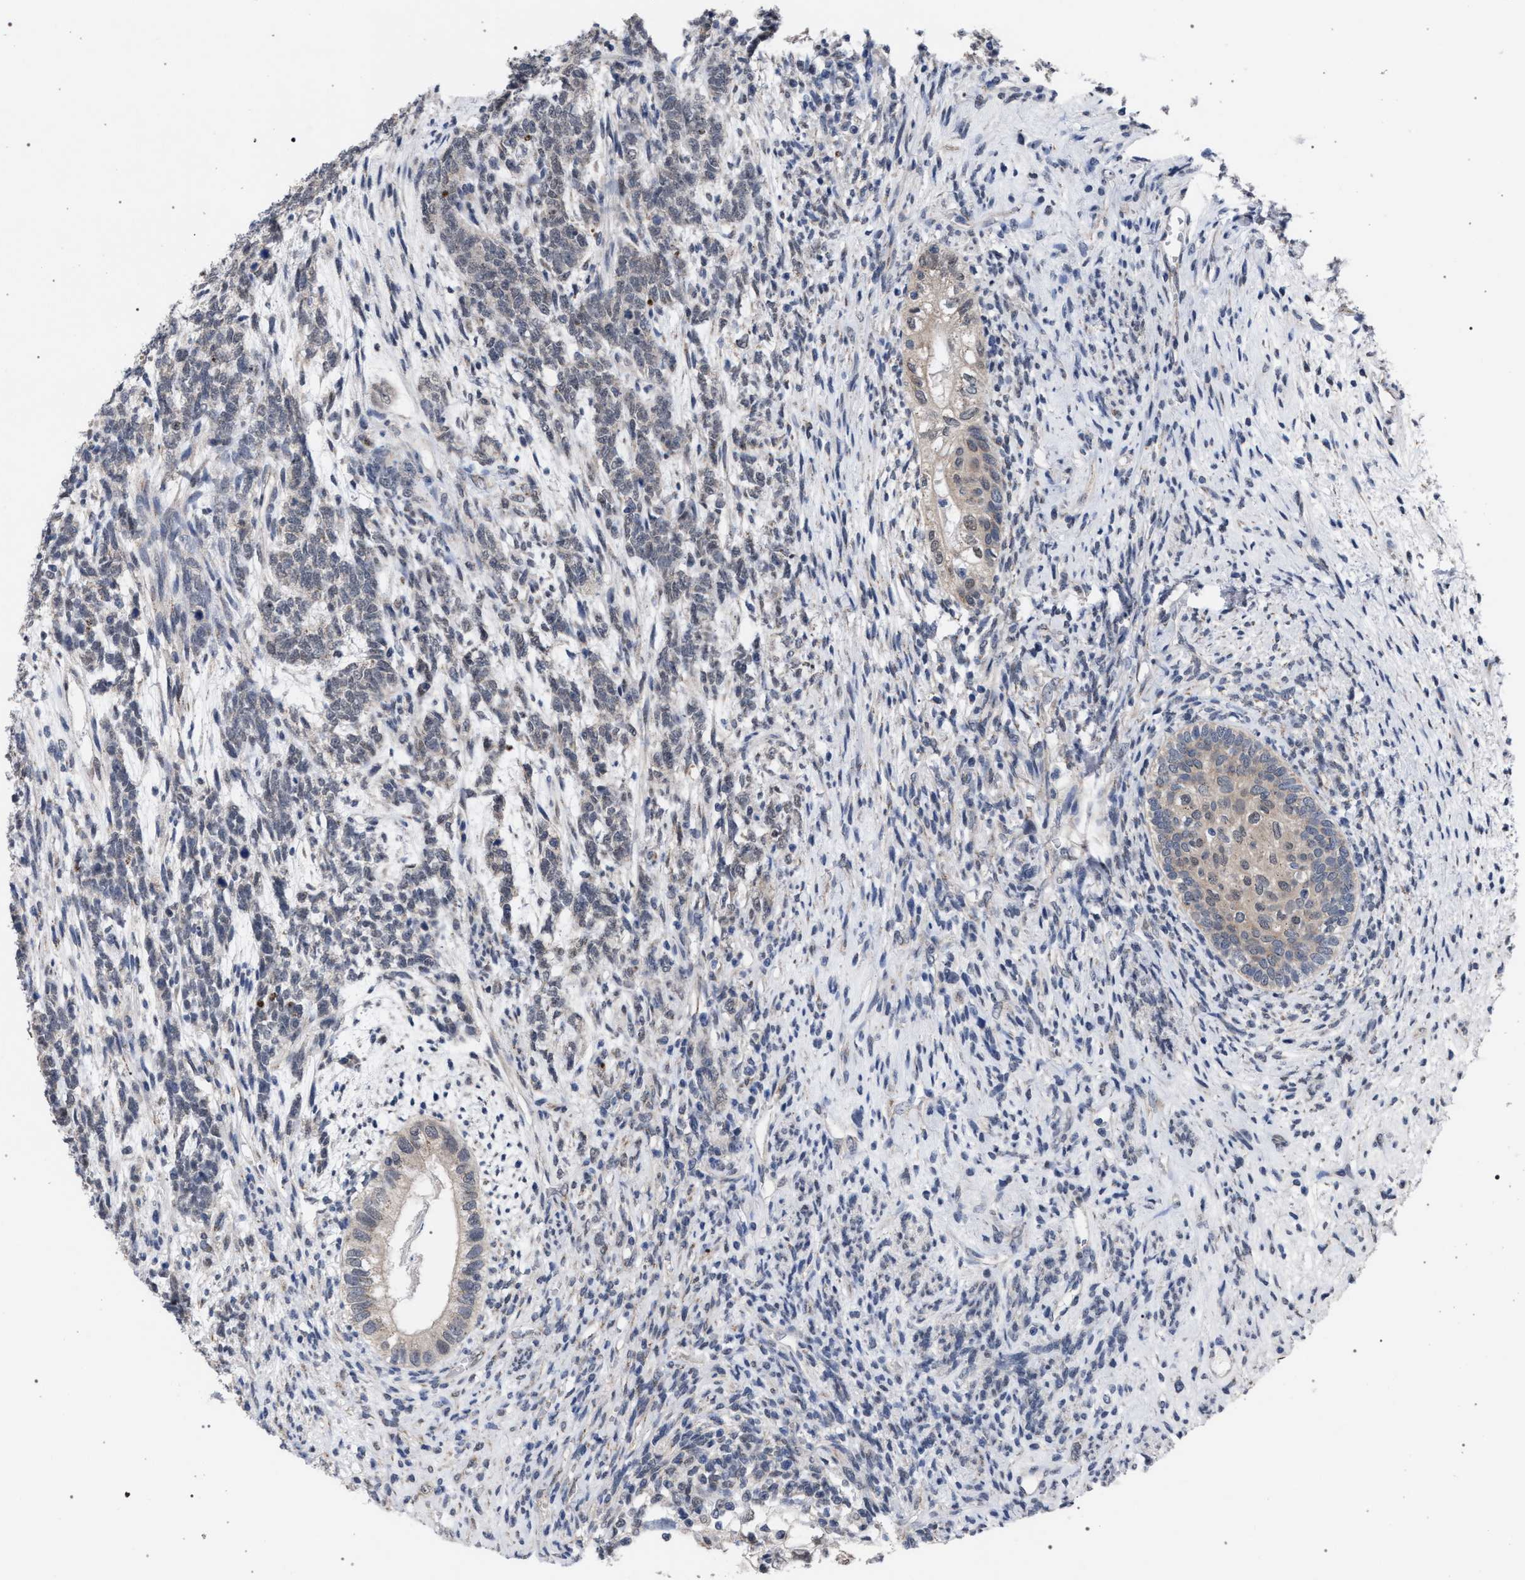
{"staining": {"intensity": "negative", "quantity": "none", "location": "none"}, "tissue": "testis cancer", "cell_type": "Tumor cells", "image_type": "cancer", "snomed": [{"axis": "morphology", "description": "Seminoma, NOS"}, {"axis": "topography", "description": "Testis"}], "caption": "Protein analysis of testis seminoma reveals no significant positivity in tumor cells. Brightfield microscopy of immunohistochemistry (IHC) stained with DAB (brown) and hematoxylin (blue), captured at high magnification.", "gene": "GOLGA2", "patient": {"sex": "male", "age": 28}}